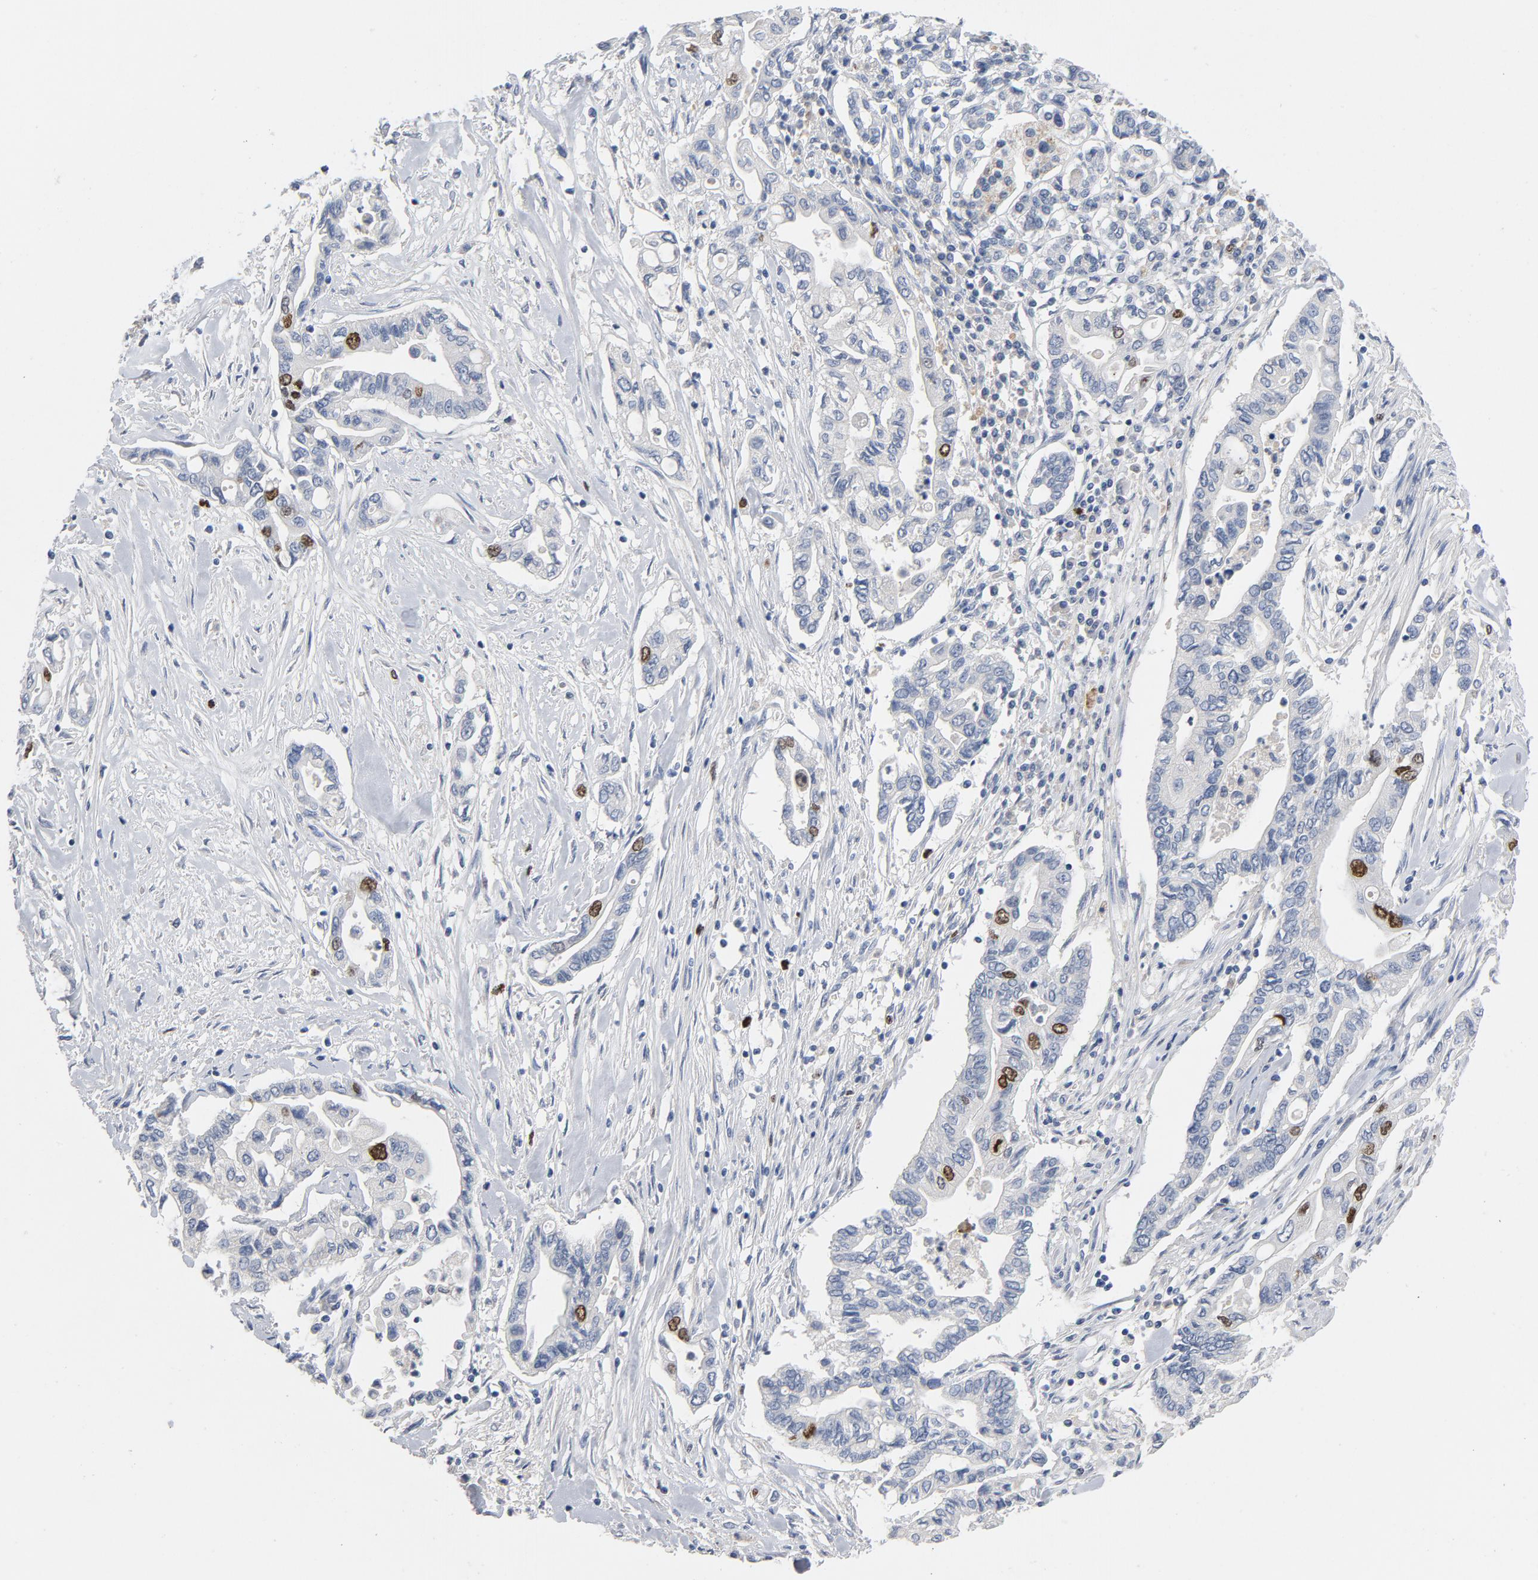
{"staining": {"intensity": "moderate", "quantity": "<25%", "location": "nuclear"}, "tissue": "pancreatic cancer", "cell_type": "Tumor cells", "image_type": "cancer", "snomed": [{"axis": "morphology", "description": "Adenocarcinoma, NOS"}, {"axis": "topography", "description": "Pancreas"}], "caption": "Adenocarcinoma (pancreatic) tissue shows moderate nuclear staining in about <25% of tumor cells", "gene": "BIRC5", "patient": {"sex": "female", "age": 57}}